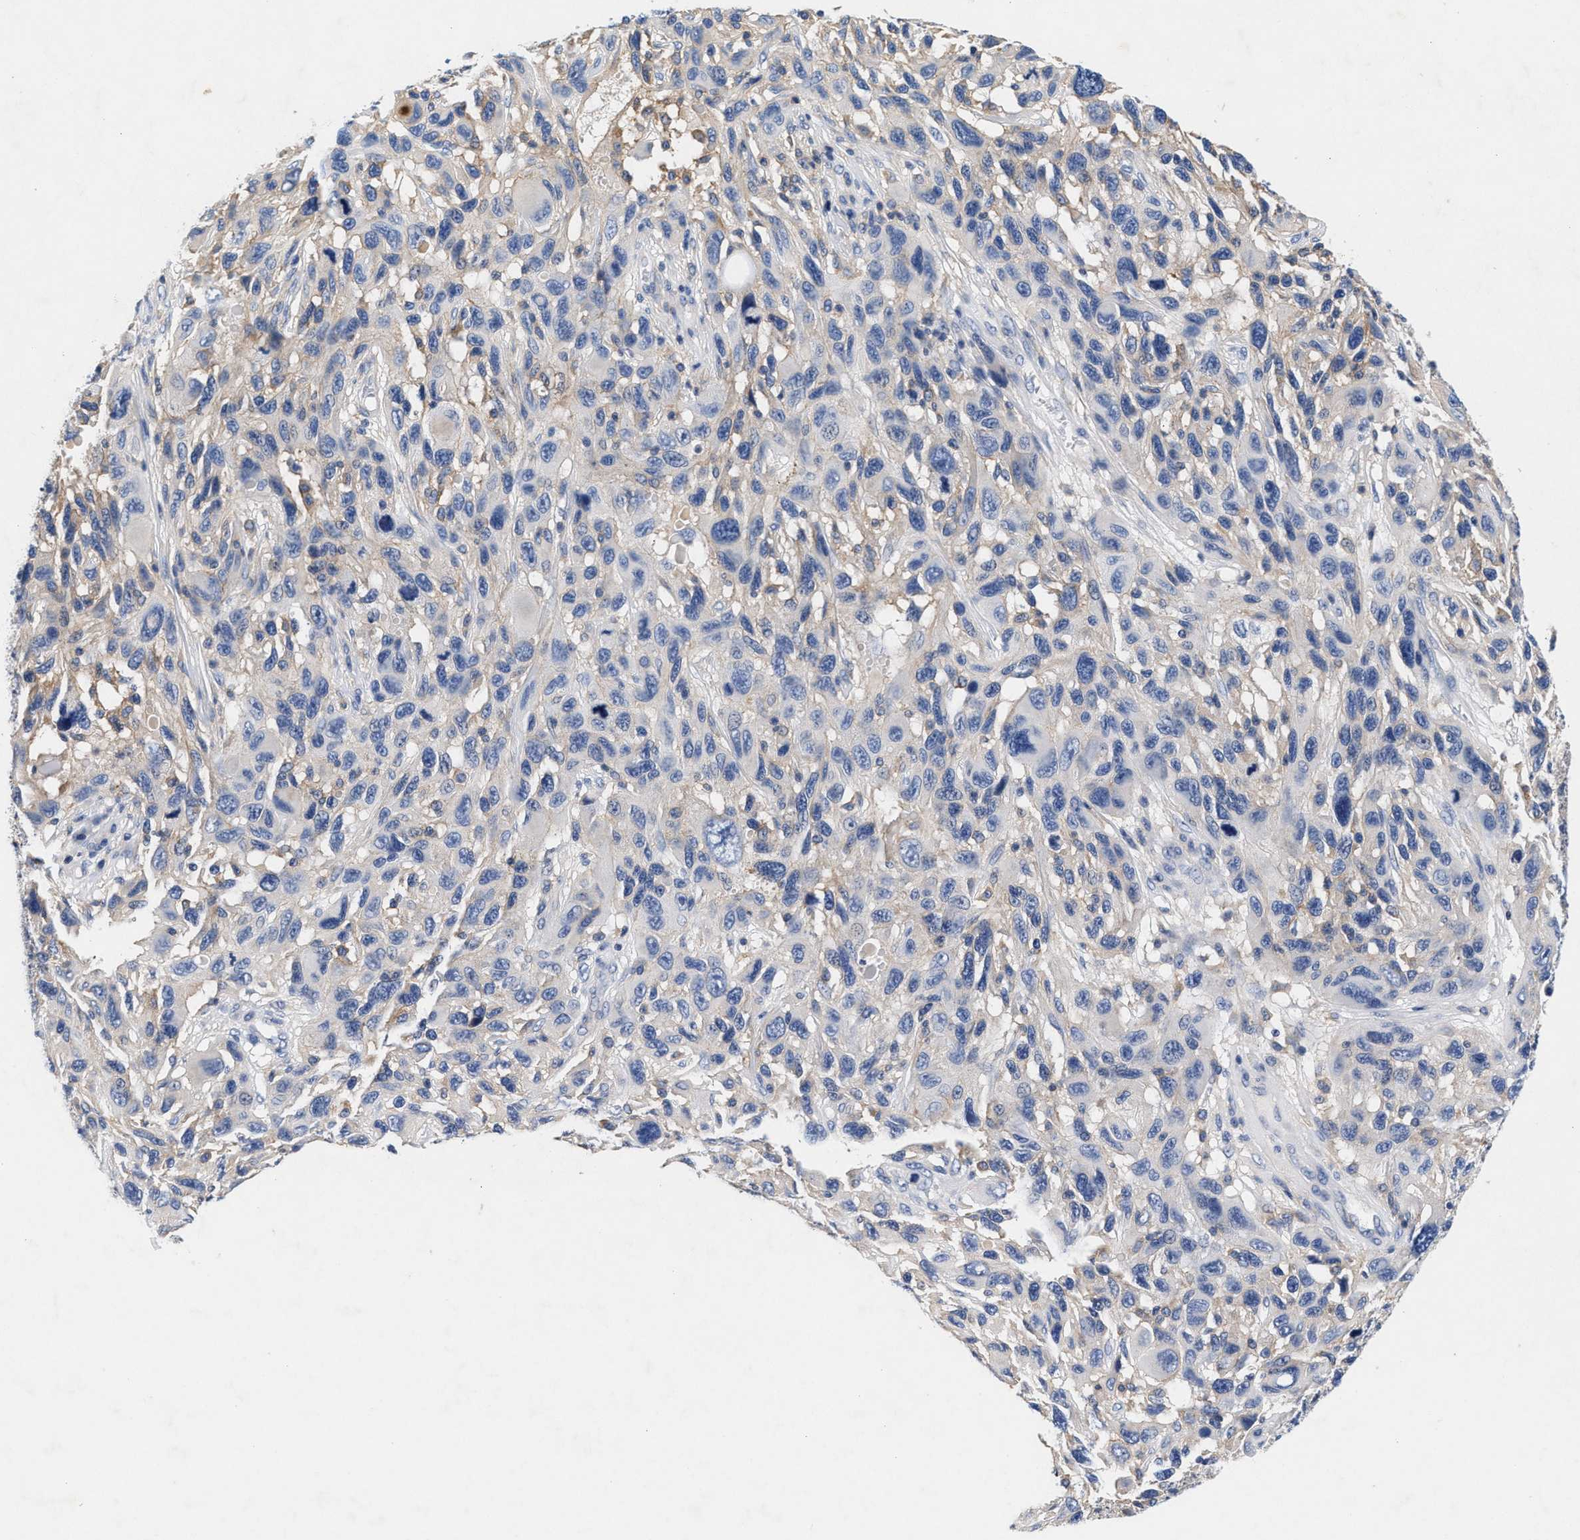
{"staining": {"intensity": "negative", "quantity": "none", "location": "none"}, "tissue": "melanoma", "cell_type": "Tumor cells", "image_type": "cancer", "snomed": [{"axis": "morphology", "description": "Malignant melanoma, NOS"}, {"axis": "topography", "description": "Skin"}], "caption": "Image shows no significant protein expression in tumor cells of malignant melanoma. Nuclei are stained in blue.", "gene": "GNAI3", "patient": {"sex": "male", "age": 53}}